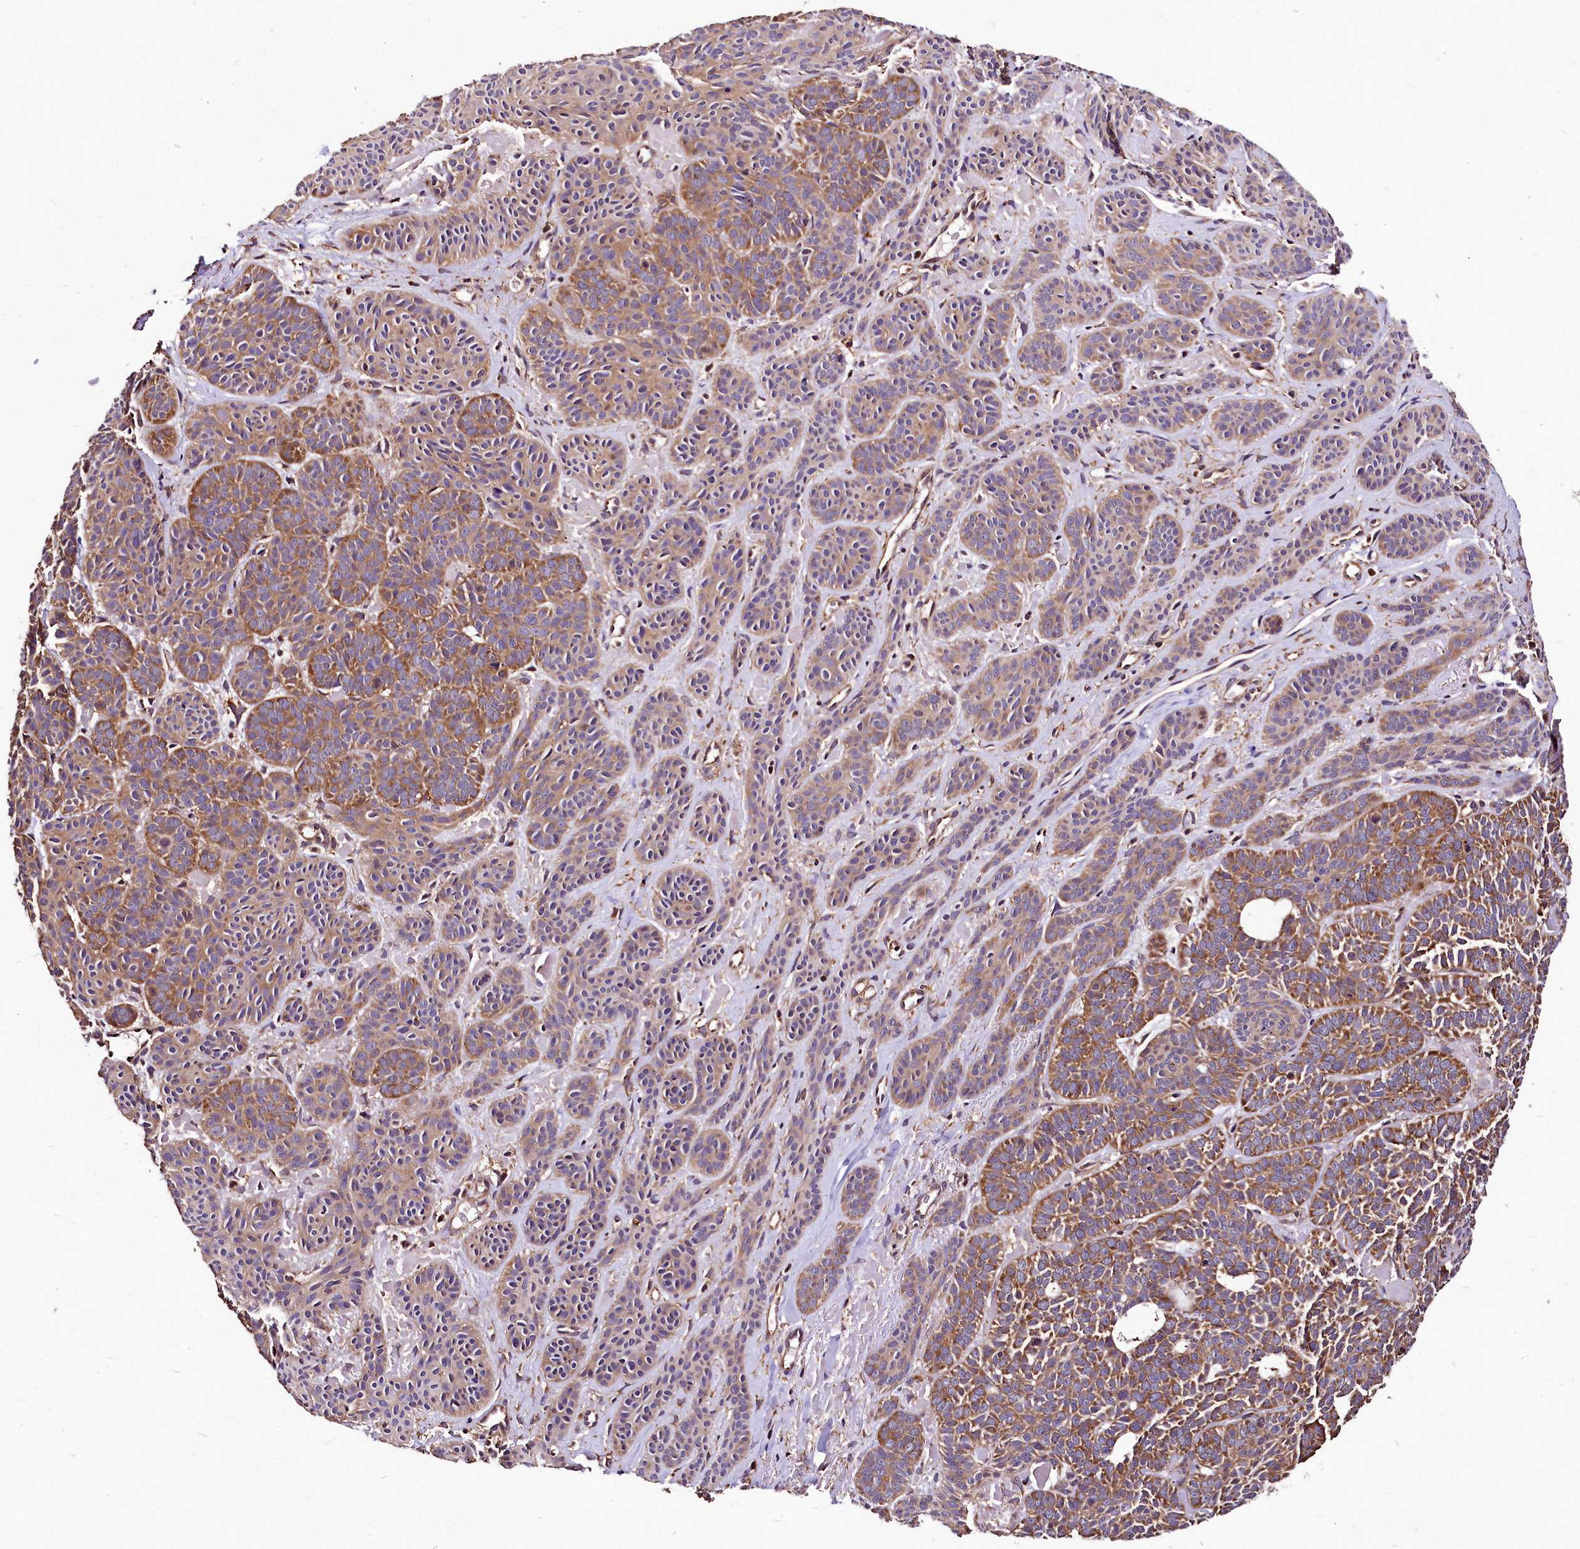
{"staining": {"intensity": "moderate", "quantity": ">75%", "location": "cytoplasmic/membranous"}, "tissue": "skin cancer", "cell_type": "Tumor cells", "image_type": "cancer", "snomed": [{"axis": "morphology", "description": "Basal cell carcinoma"}, {"axis": "topography", "description": "Skin"}], "caption": "Skin basal cell carcinoma tissue displays moderate cytoplasmic/membranous staining in about >75% of tumor cells, visualized by immunohistochemistry.", "gene": "LRSAM1", "patient": {"sex": "male", "age": 85}}